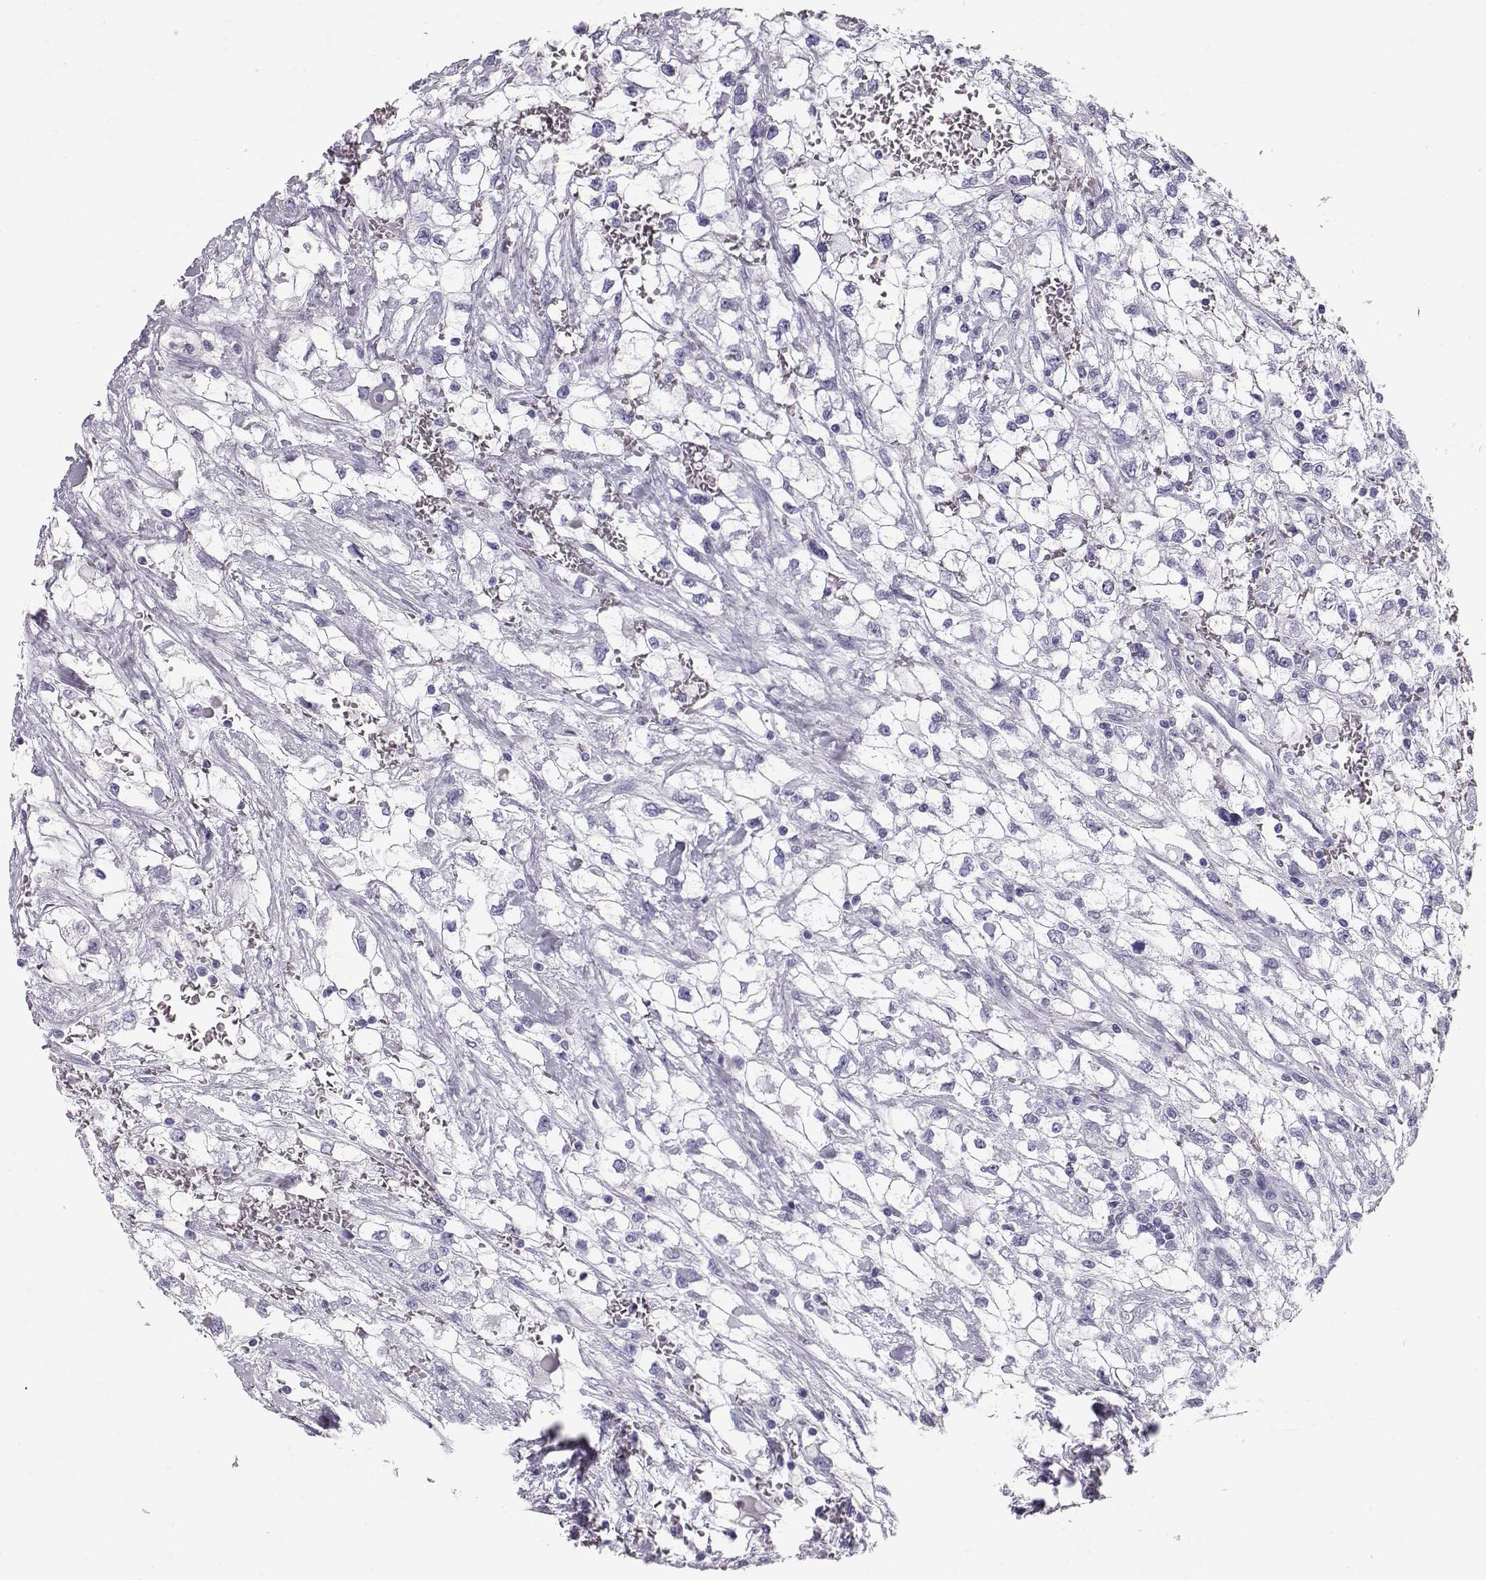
{"staining": {"intensity": "negative", "quantity": "none", "location": "none"}, "tissue": "renal cancer", "cell_type": "Tumor cells", "image_type": "cancer", "snomed": [{"axis": "morphology", "description": "Adenocarcinoma, NOS"}, {"axis": "topography", "description": "Kidney"}], "caption": "An IHC photomicrograph of renal cancer (adenocarcinoma) is shown. There is no staining in tumor cells of renal cancer (adenocarcinoma). (Brightfield microscopy of DAB (3,3'-diaminobenzidine) immunohistochemistry at high magnification).", "gene": "RD3", "patient": {"sex": "male", "age": 59}}